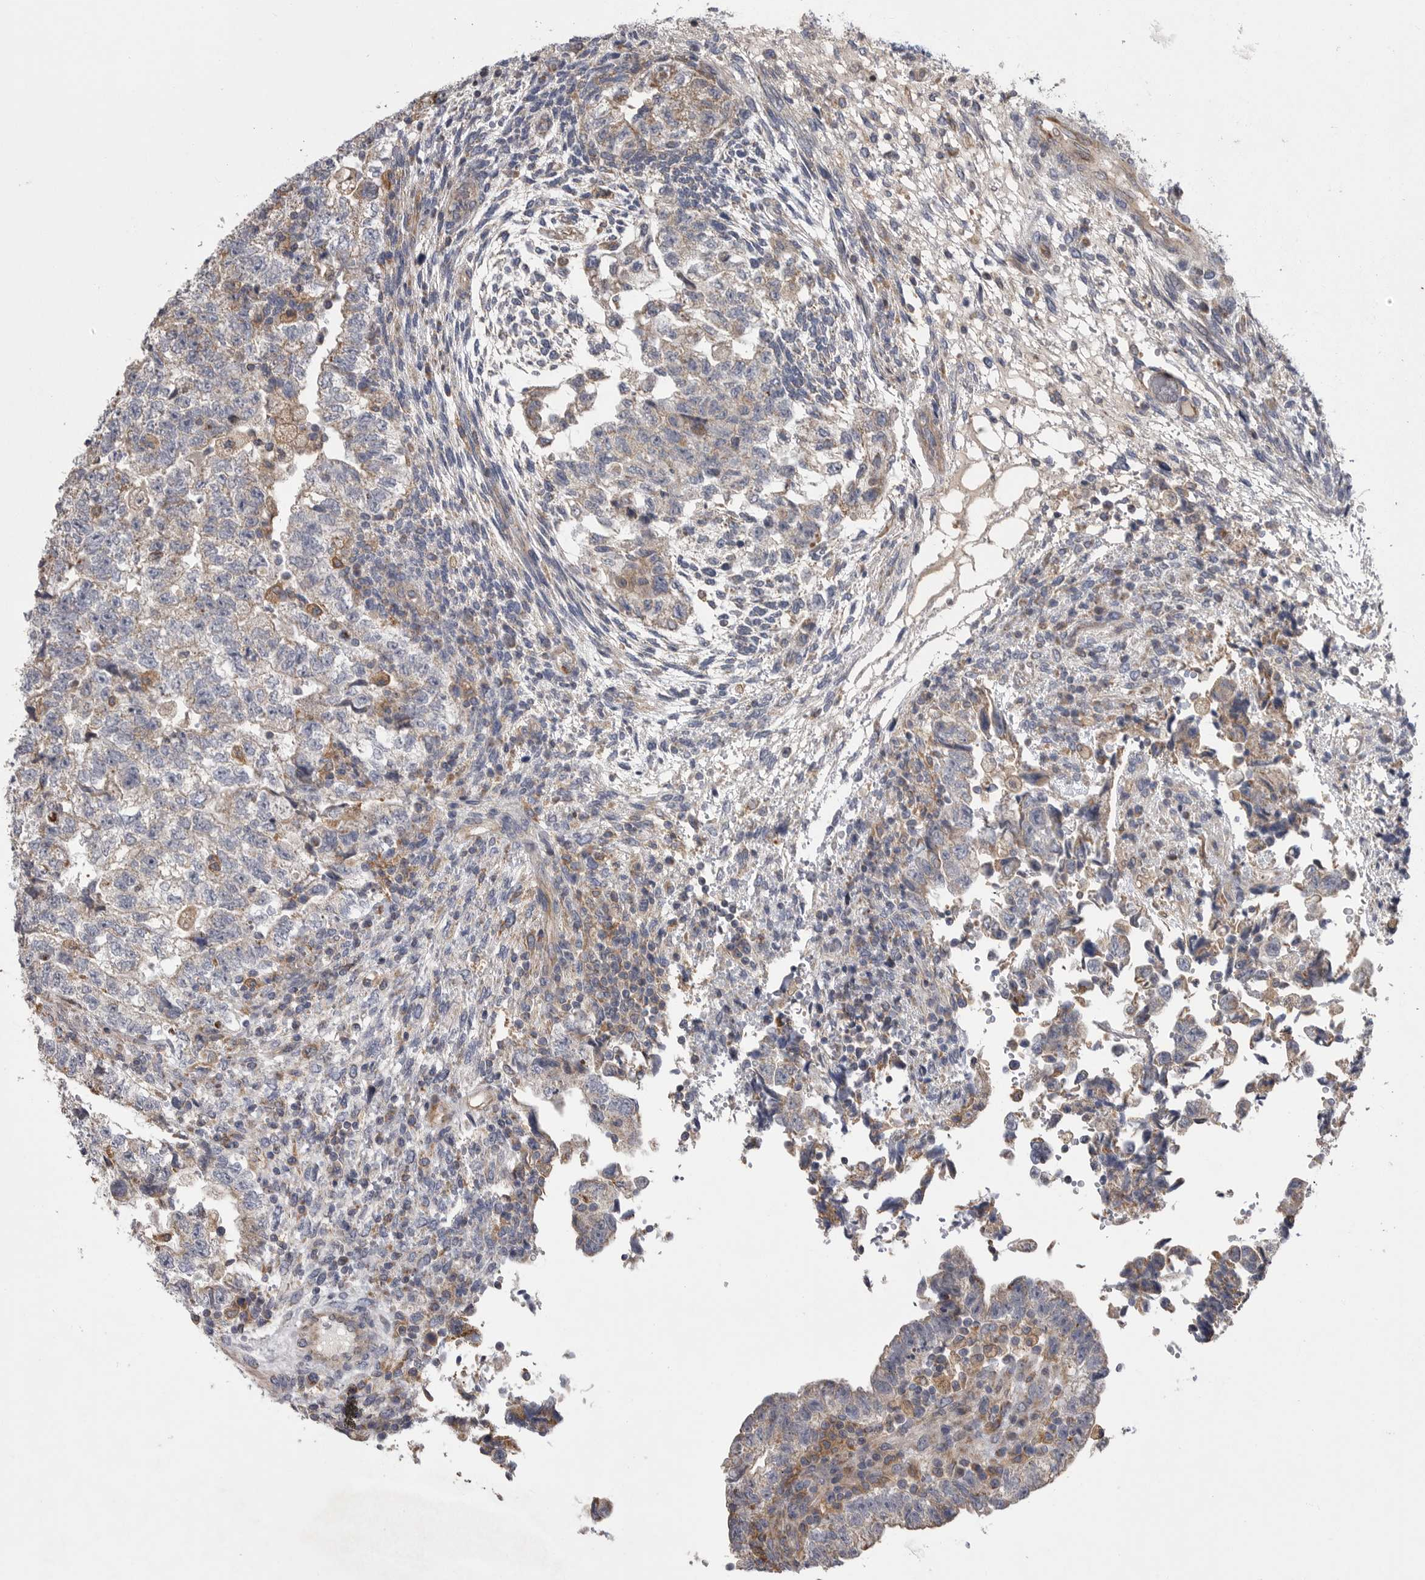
{"staining": {"intensity": "negative", "quantity": "none", "location": "none"}, "tissue": "testis cancer", "cell_type": "Tumor cells", "image_type": "cancer", "snomed": [{"axis": "morphology", "description": "Normal tissue, NOS"}, {"axis": "morphology", "description": "Carcinoma, Embryonal, NOS"}, {"axis": "topography", "description": "Testis"}], "caption": "Histopathology image shows no protein staining in tumor cells of testis cancer (embryonal carcinoma) tissue. The staining was performed using DAB to visualize the protein expression in brown, while the nuclei were stained in blue with hematoxylin (Magnification: 20x).", "gene": "CRP", "patient": {"sex": "male", "age": 36}}